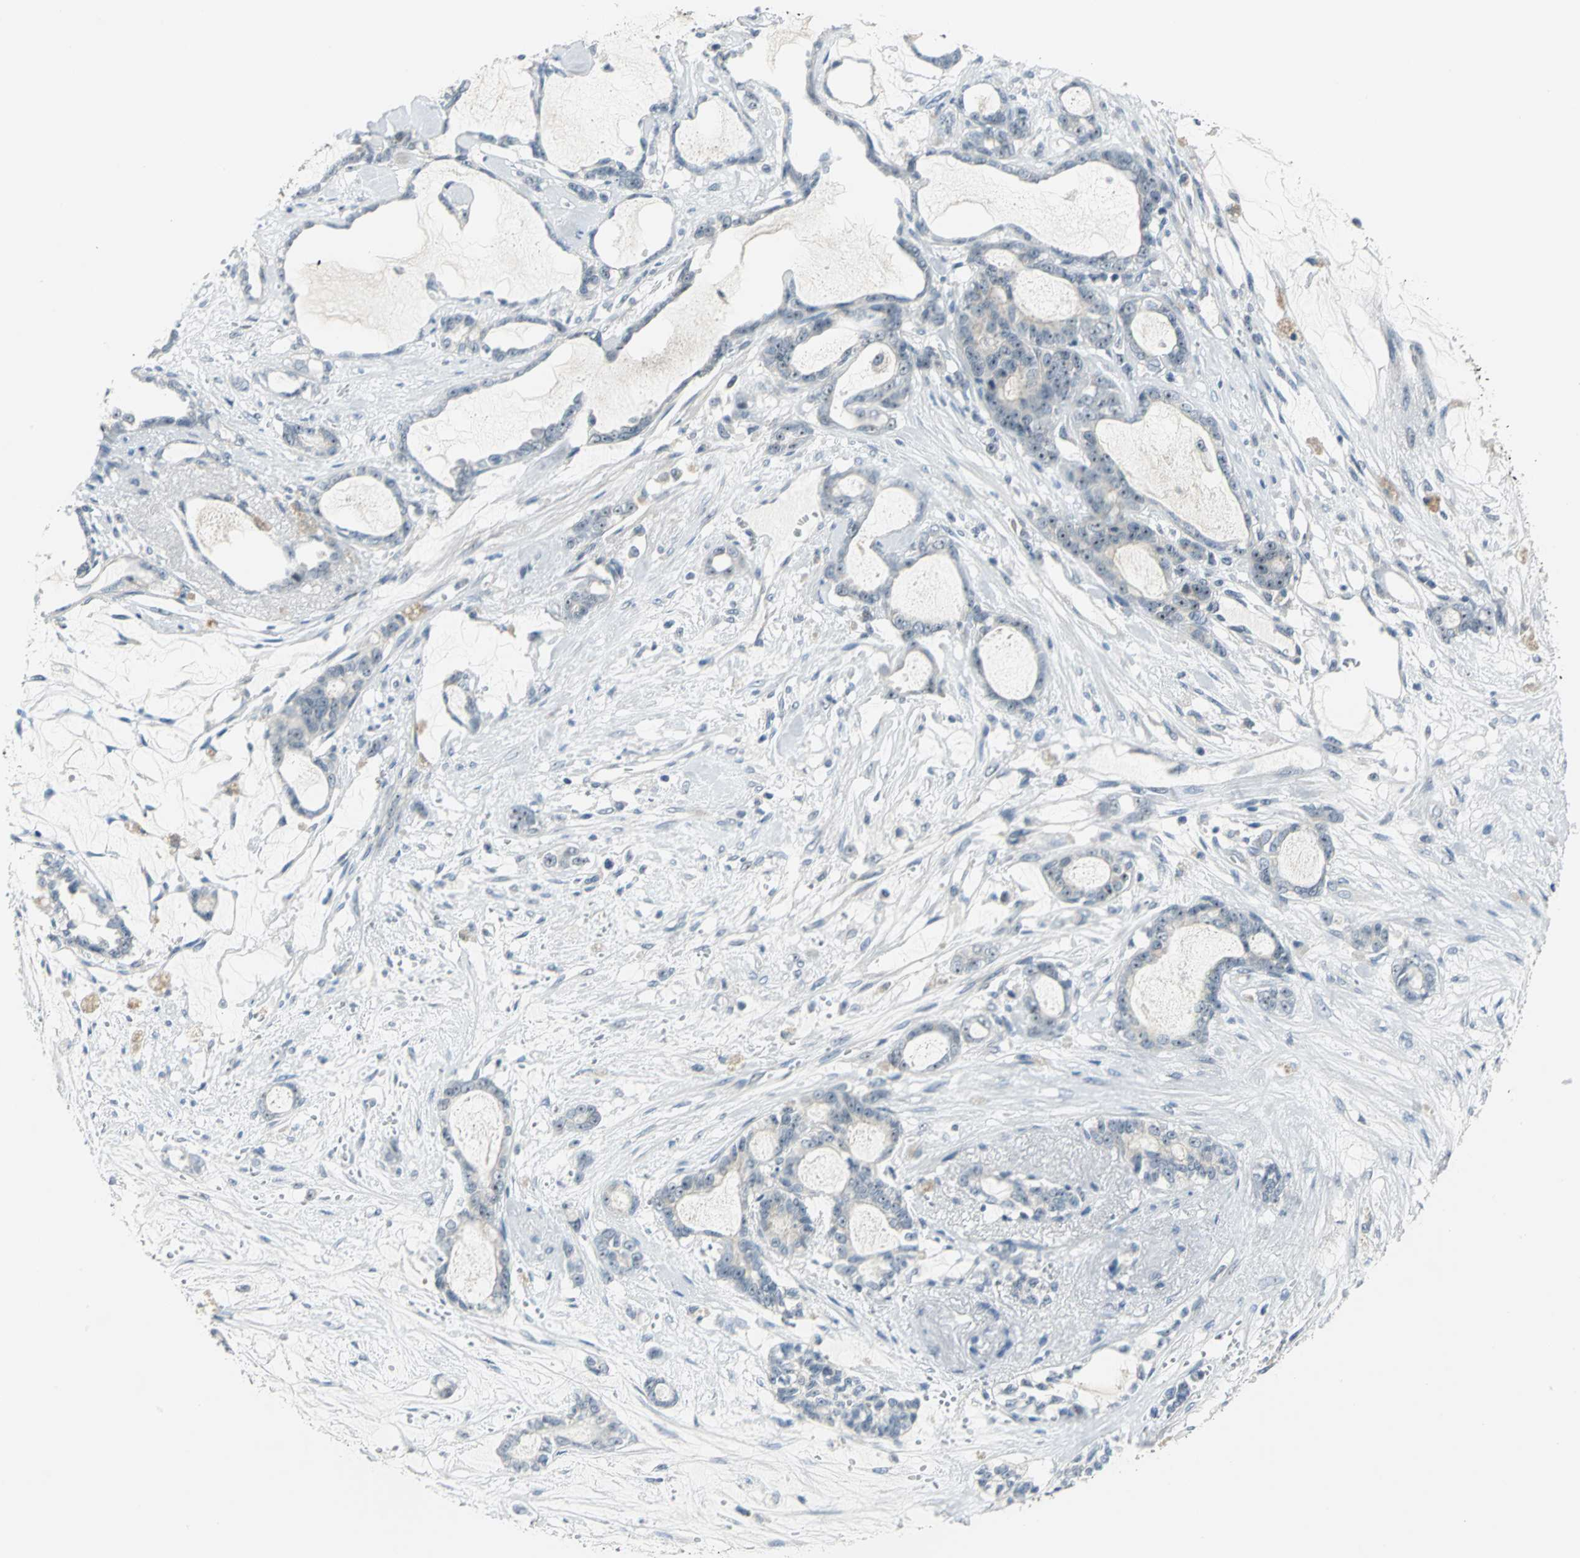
{"staining": {"intensity": "strong", "quantity": ">75%", "location": "nuclear"}, "tissue": "pancreatic cancer", "cell_type": "Tumor cells", "image_type": "cancer", "snomed": [{"axis": "morphology", "description": "Adenocarcinoma, NOS"}, {"axis": "topography", "description": "Pancreas"}], "caption": "A high-resolution micrograph shows immunohistochemistry (IHC) staining of pancreatic cancer (adenocarcinoma), which demonstrates strong nuclear positivity in about >75% of tumor cells.", "gene": "MYBBP1A", "patient": {"sex": "female", "age": 73}}